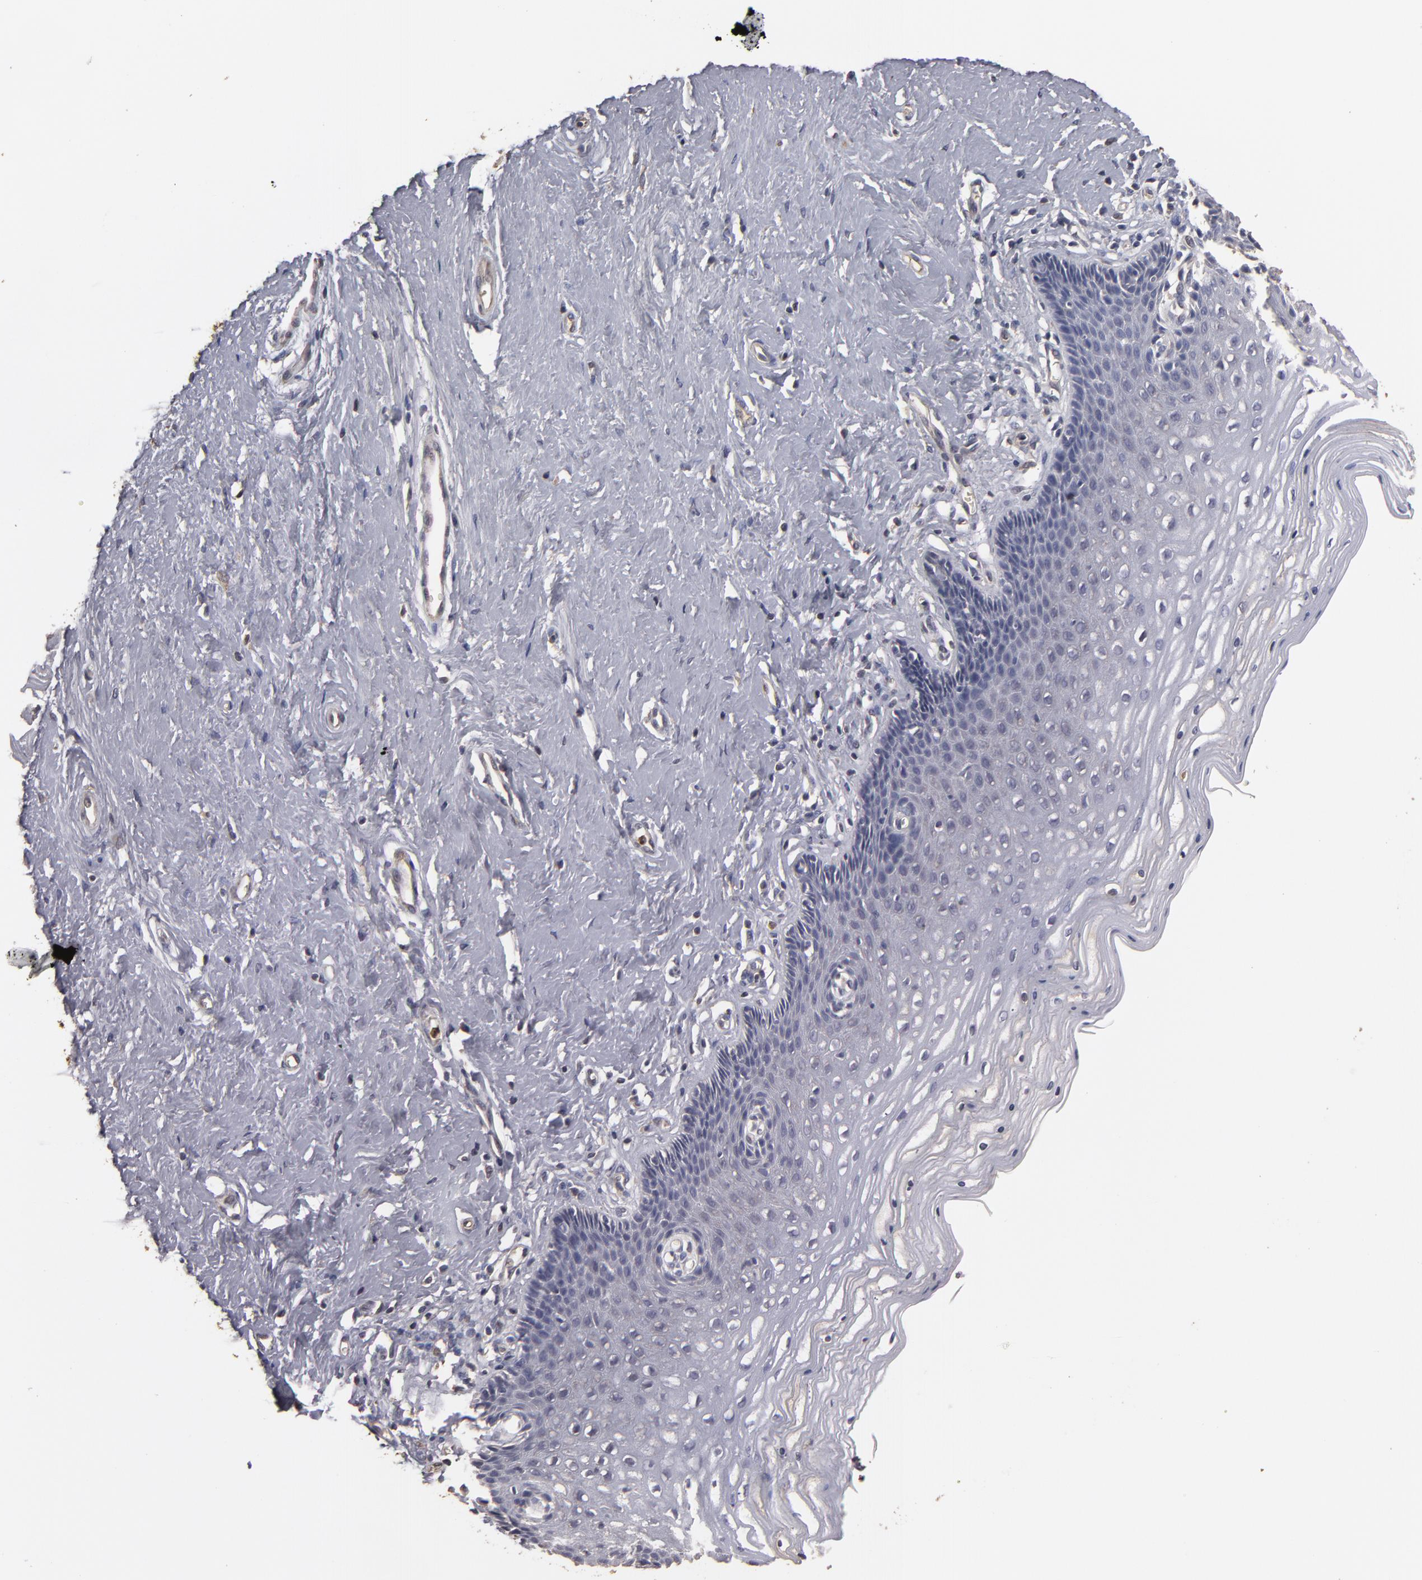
{"staining": {"intensity": "weak", "quantity": "<25%", "location": "cytoplasmic/membranous"}, "tissue": "cervix", "cell_type": "Glandular cells", "image_type": "normal", "snomed": [{"axis": "morphology", "description": "Normal tissue, NOS"}, {"axis": "topography", "description": "Cervix"}], "caption": "A histopathology image of human cervix is negative for staining in glandular cells. Brightfield microscopy of IHC stained with DAB (3,3'-diaminobenzidine) (brown) and hematoxylin (blue), captured at high magnification.", "gene": "RO60", "patient": {"sex": "female", "age": 39}}